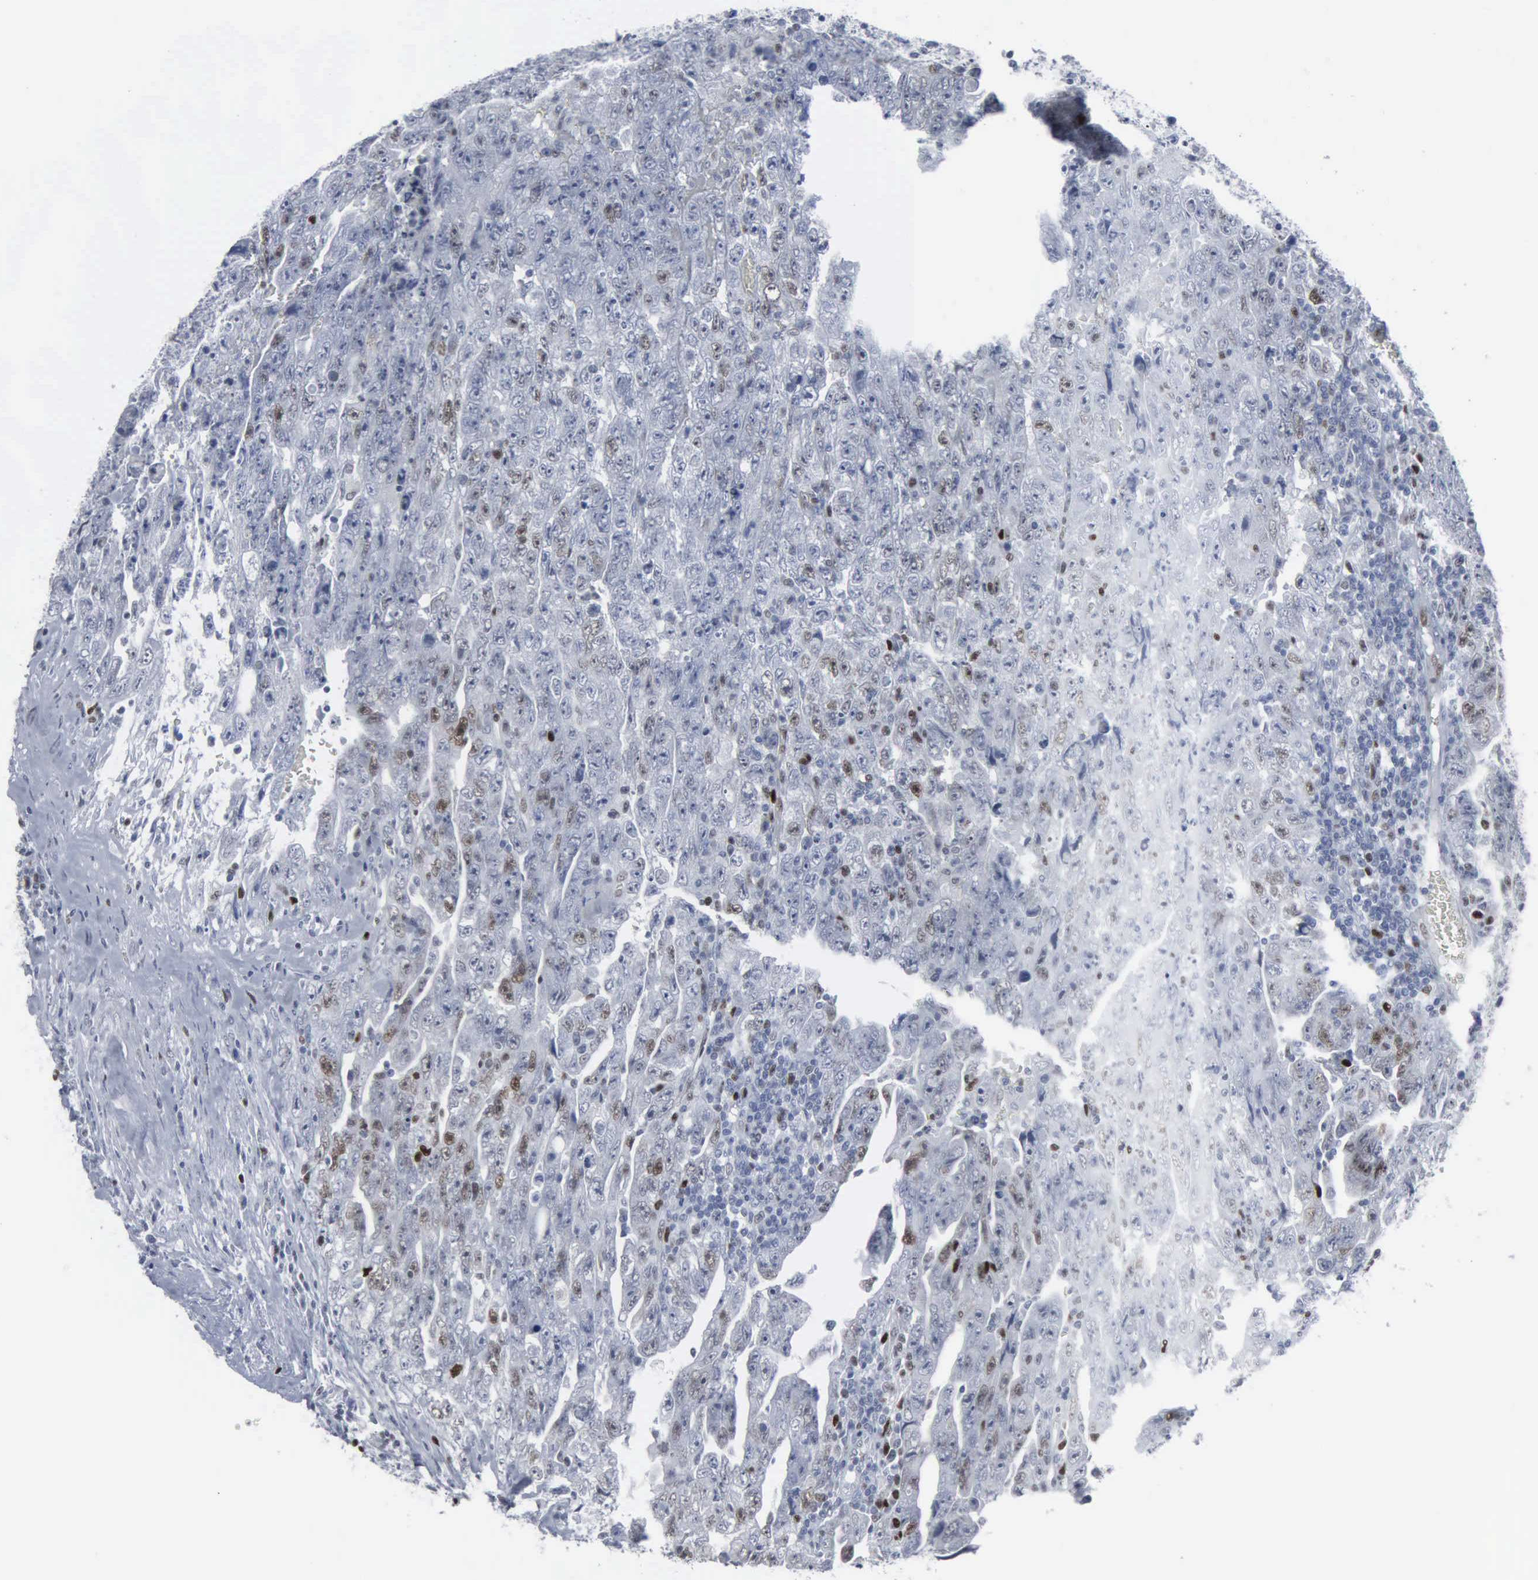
{"staining": {"intensity": "weak", "quantity": "<25%", "location": "nuclear"}, "tissue": "testis cancer", "cell_type": "Tumor cells", "image_type": "cancer", "snomed": [{"axis": "morphology", "description": "Carcinoma, Embryonal, NOS"}, {"axis": "topography", "description": "Testis"}], "caption": "This is a micrograph of immunohistochemistry staining of testis embryonal carcinoma, which shows no expression in tumor cells. (DAB immunohistochemistry with hematoxylin counter stain).", "gene": "CCND3", "patient": {"sex": "male", "age": 28}}